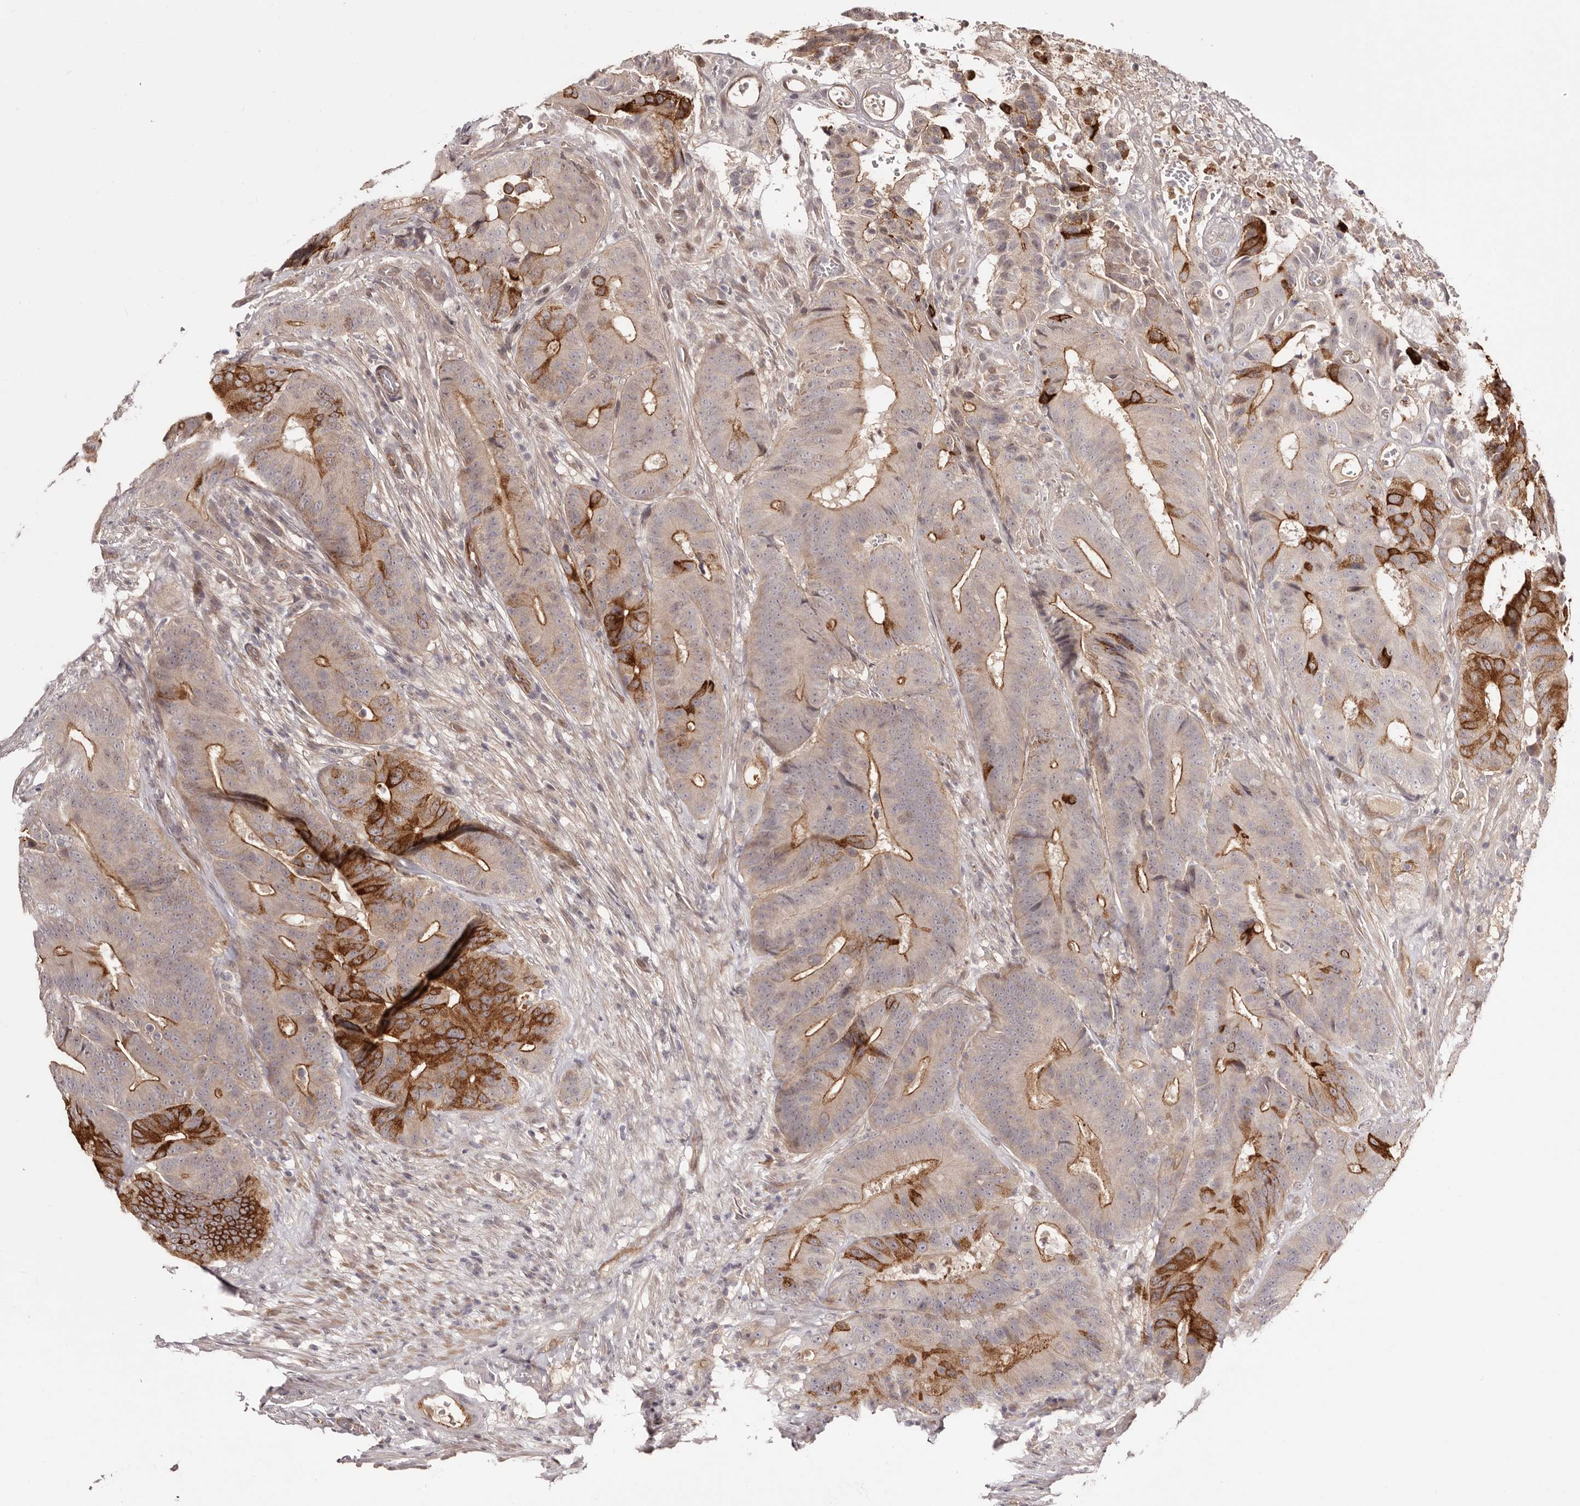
{"staining": {"intensity": "strong", "quantity": "<25%", "location": "cytoplasmic/membranous"}, "tissue": "colorectal cancer", "cell_type": "Tumor cells", "image_type": "cancer", "snomed": [{"axis": "morphology", "description": "Adenocarcinoma, NOS"}, {"axis": "topography", "description": "Colon"}], "caption": "IHC image of neoplastic tissue: colorectal cancer stained using immunohistochemistry (IHC) exhibits medium levels of strong protein expression localized specifically in the cytoplasmic/membranous of tumor cells, appearing as a cytoplasmic/membranous brown color.", "gene": "EGR3", "patient": {"sex": "male", "age": 83}}